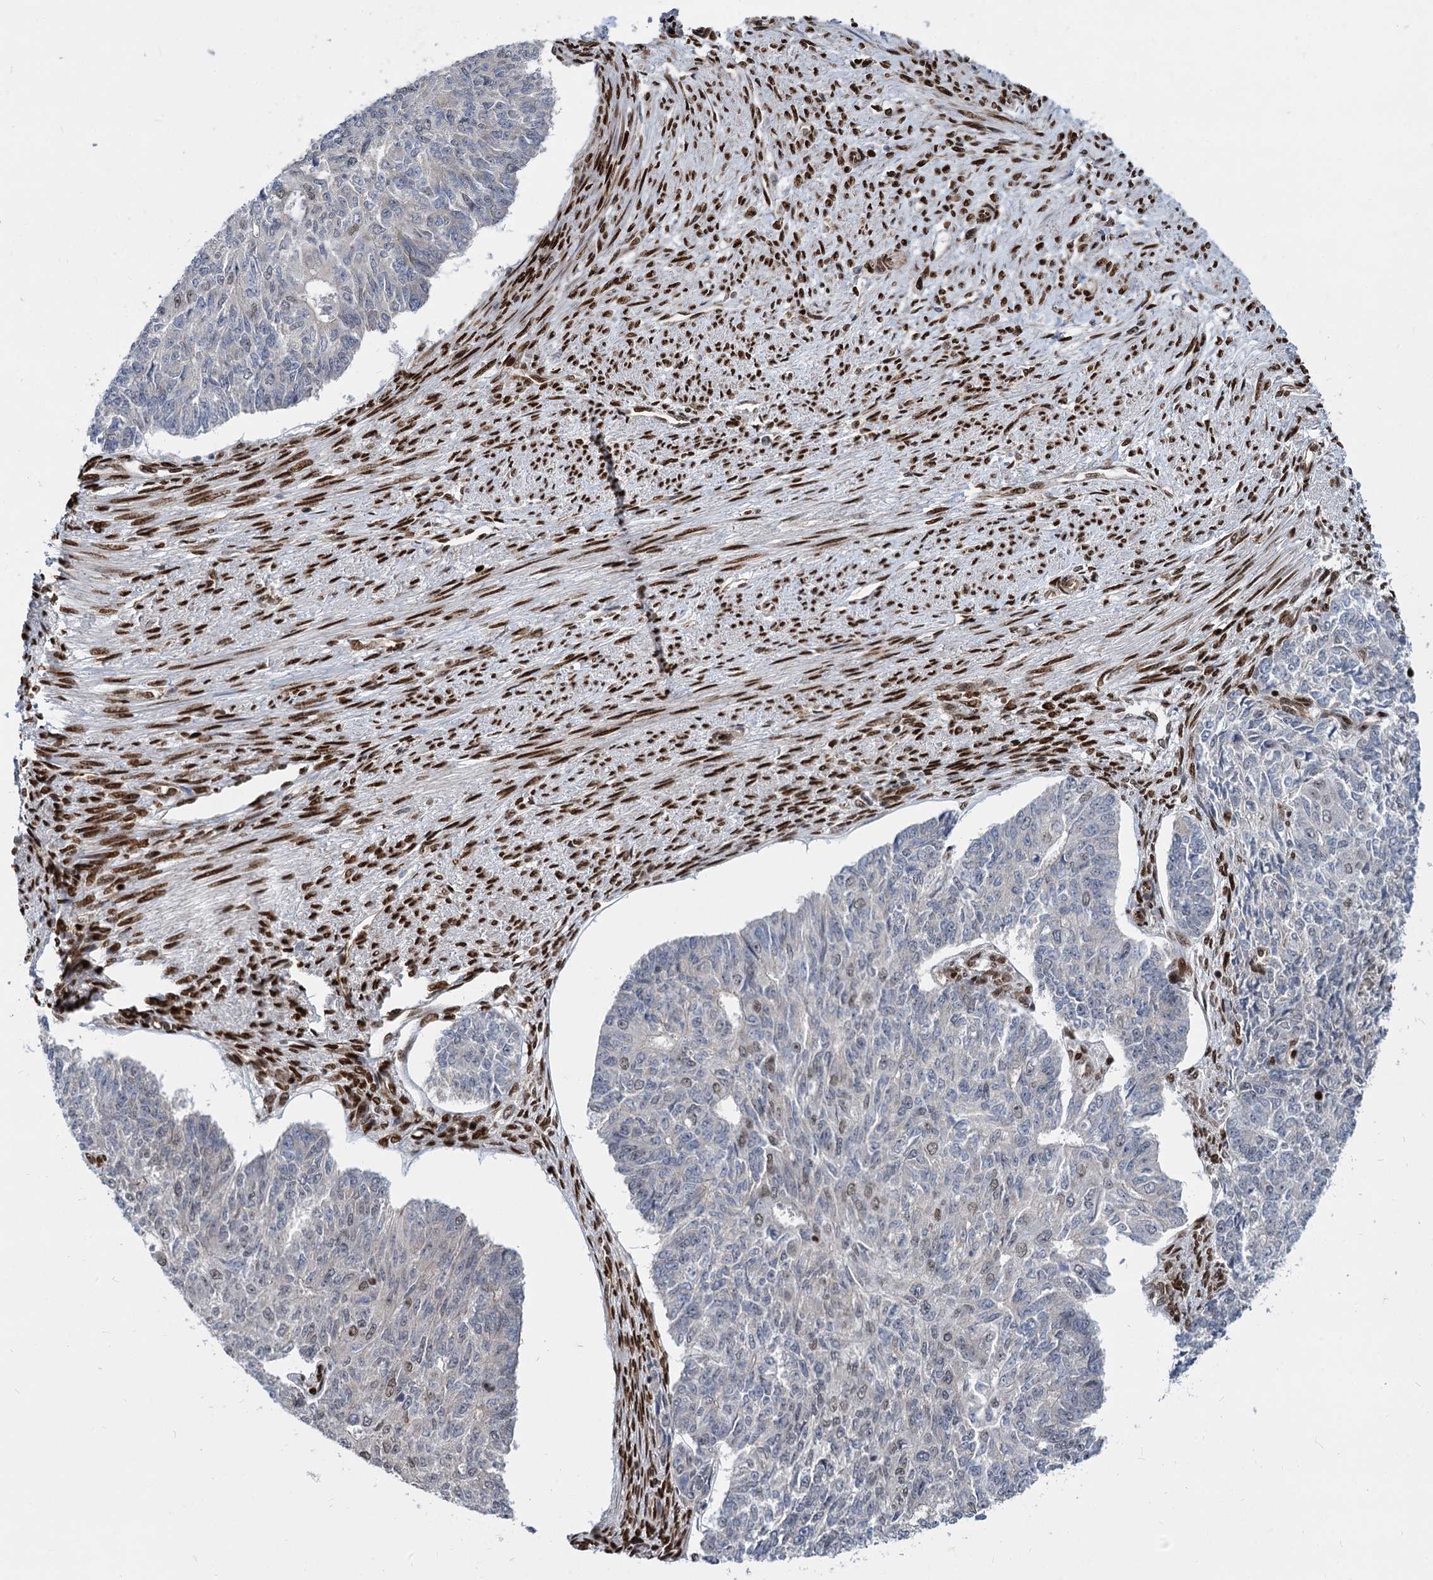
{"staining": {"intensity": "negative", "quantity": "none", "location": "none"}, "tissue": "endometrial cancer", "cell_type": "Tumor cells", "image_type": "cancer", "snomed": [{"axis": "morphology", "description": "Adenocarcinoma, NOS"}, {"axis": "topography", "description": "Endometrium"}], "caption": "Immunohistochemical staining of human endometrial cancer shows no significant expression in tumor cells.", "gene": "MECP2", "patient": {"sex": "female", "age": 32}}